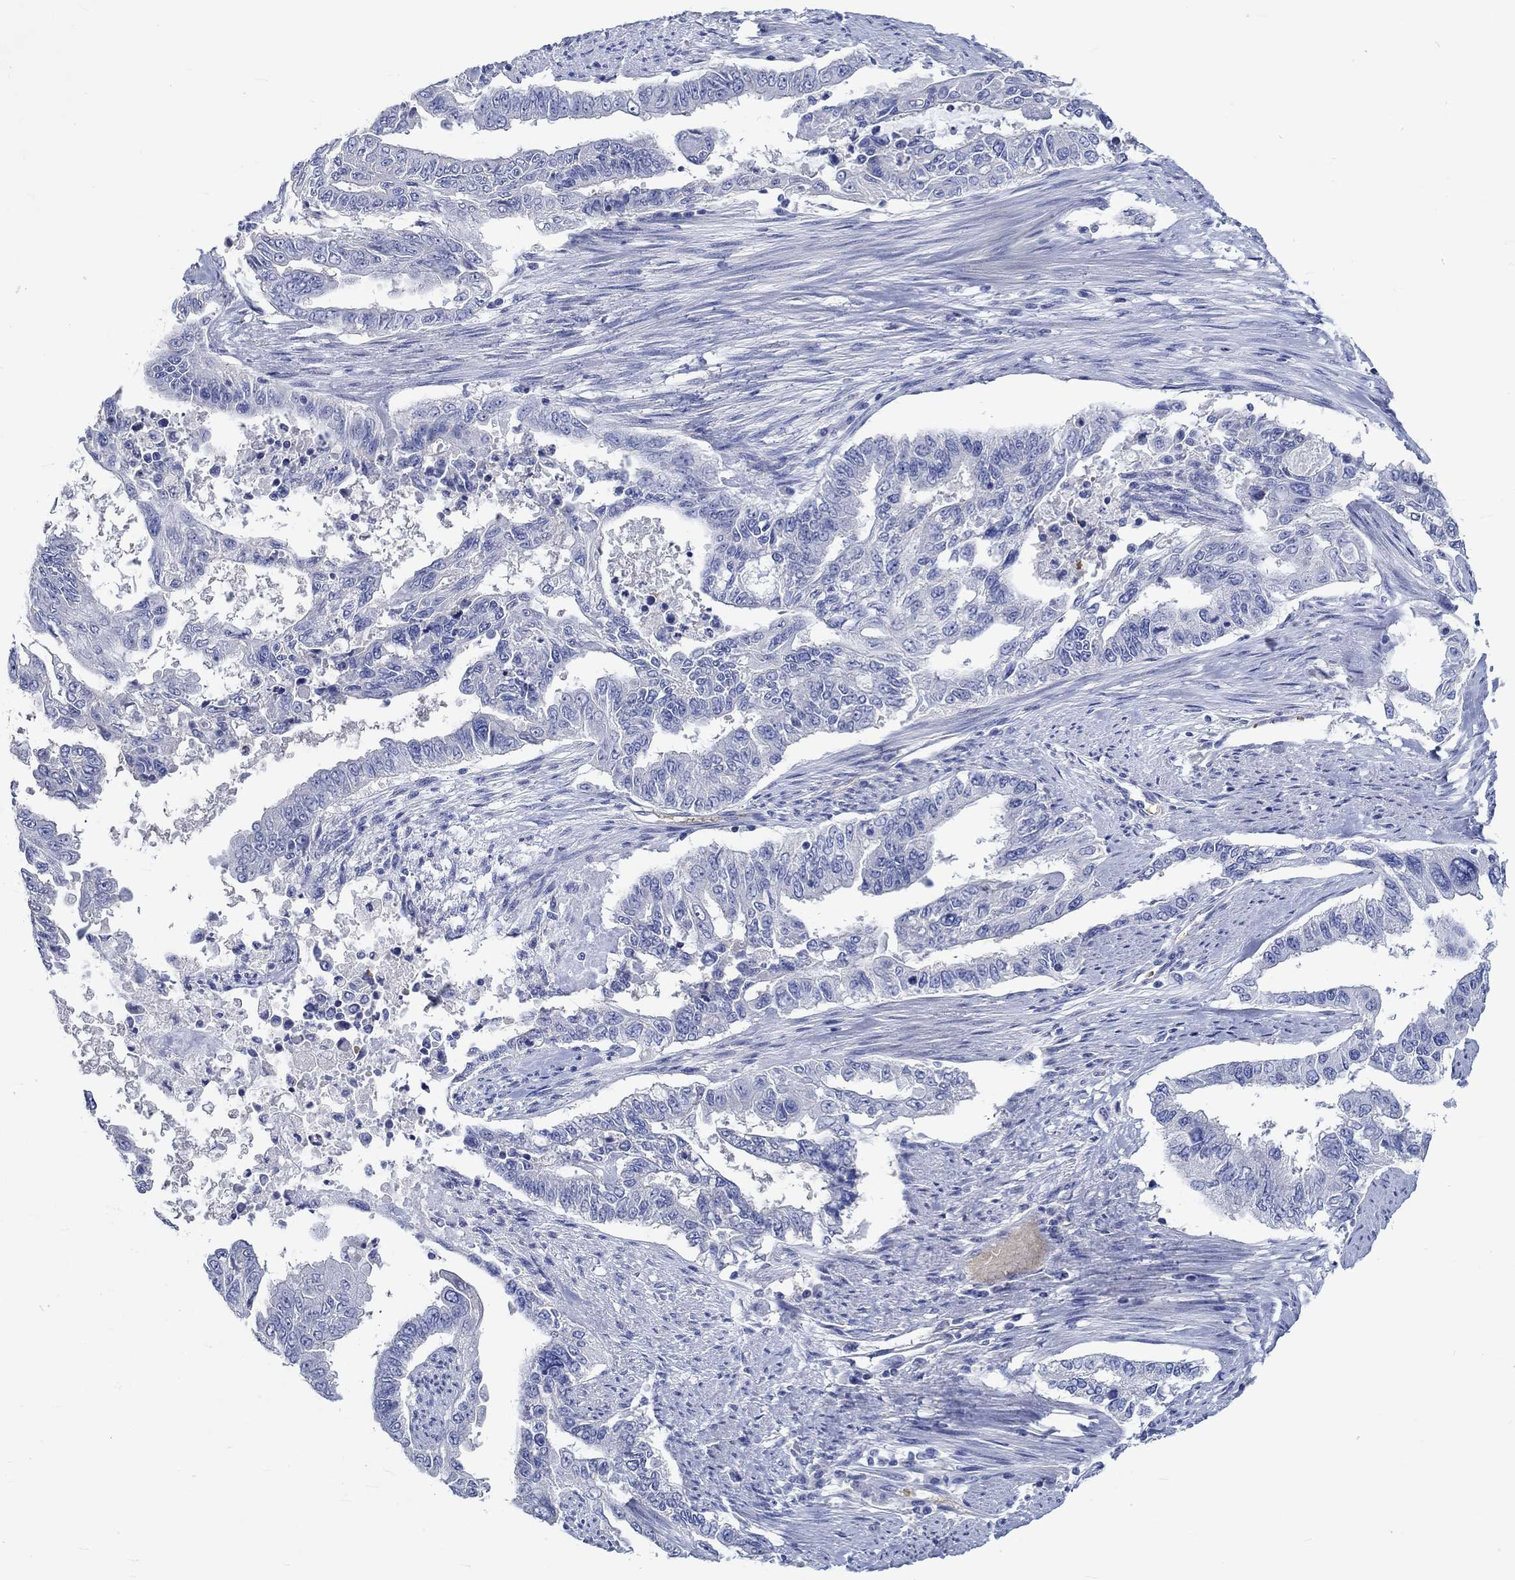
{"staining": {"intensity": "negative", "quantity": "none", "location": "none"}, "tissue": "endometrial cancer", "cell_type": "Tumor cells", "image_type": "cancer", "snomed": [{"axis": "morphology", "description": "Adenocarcinoma, NOS"}, {"axis": "topography", "description": "Uterus"}], "caption": "DAB (3,3'-diaminobenzidine) immunohistochemical staining of endometrial cancer (adenocarcinoma) demonstrates no significant expression in tumor cells.", "gene": "KCNA1", "patient": {"sex": "female", "age": 59}}